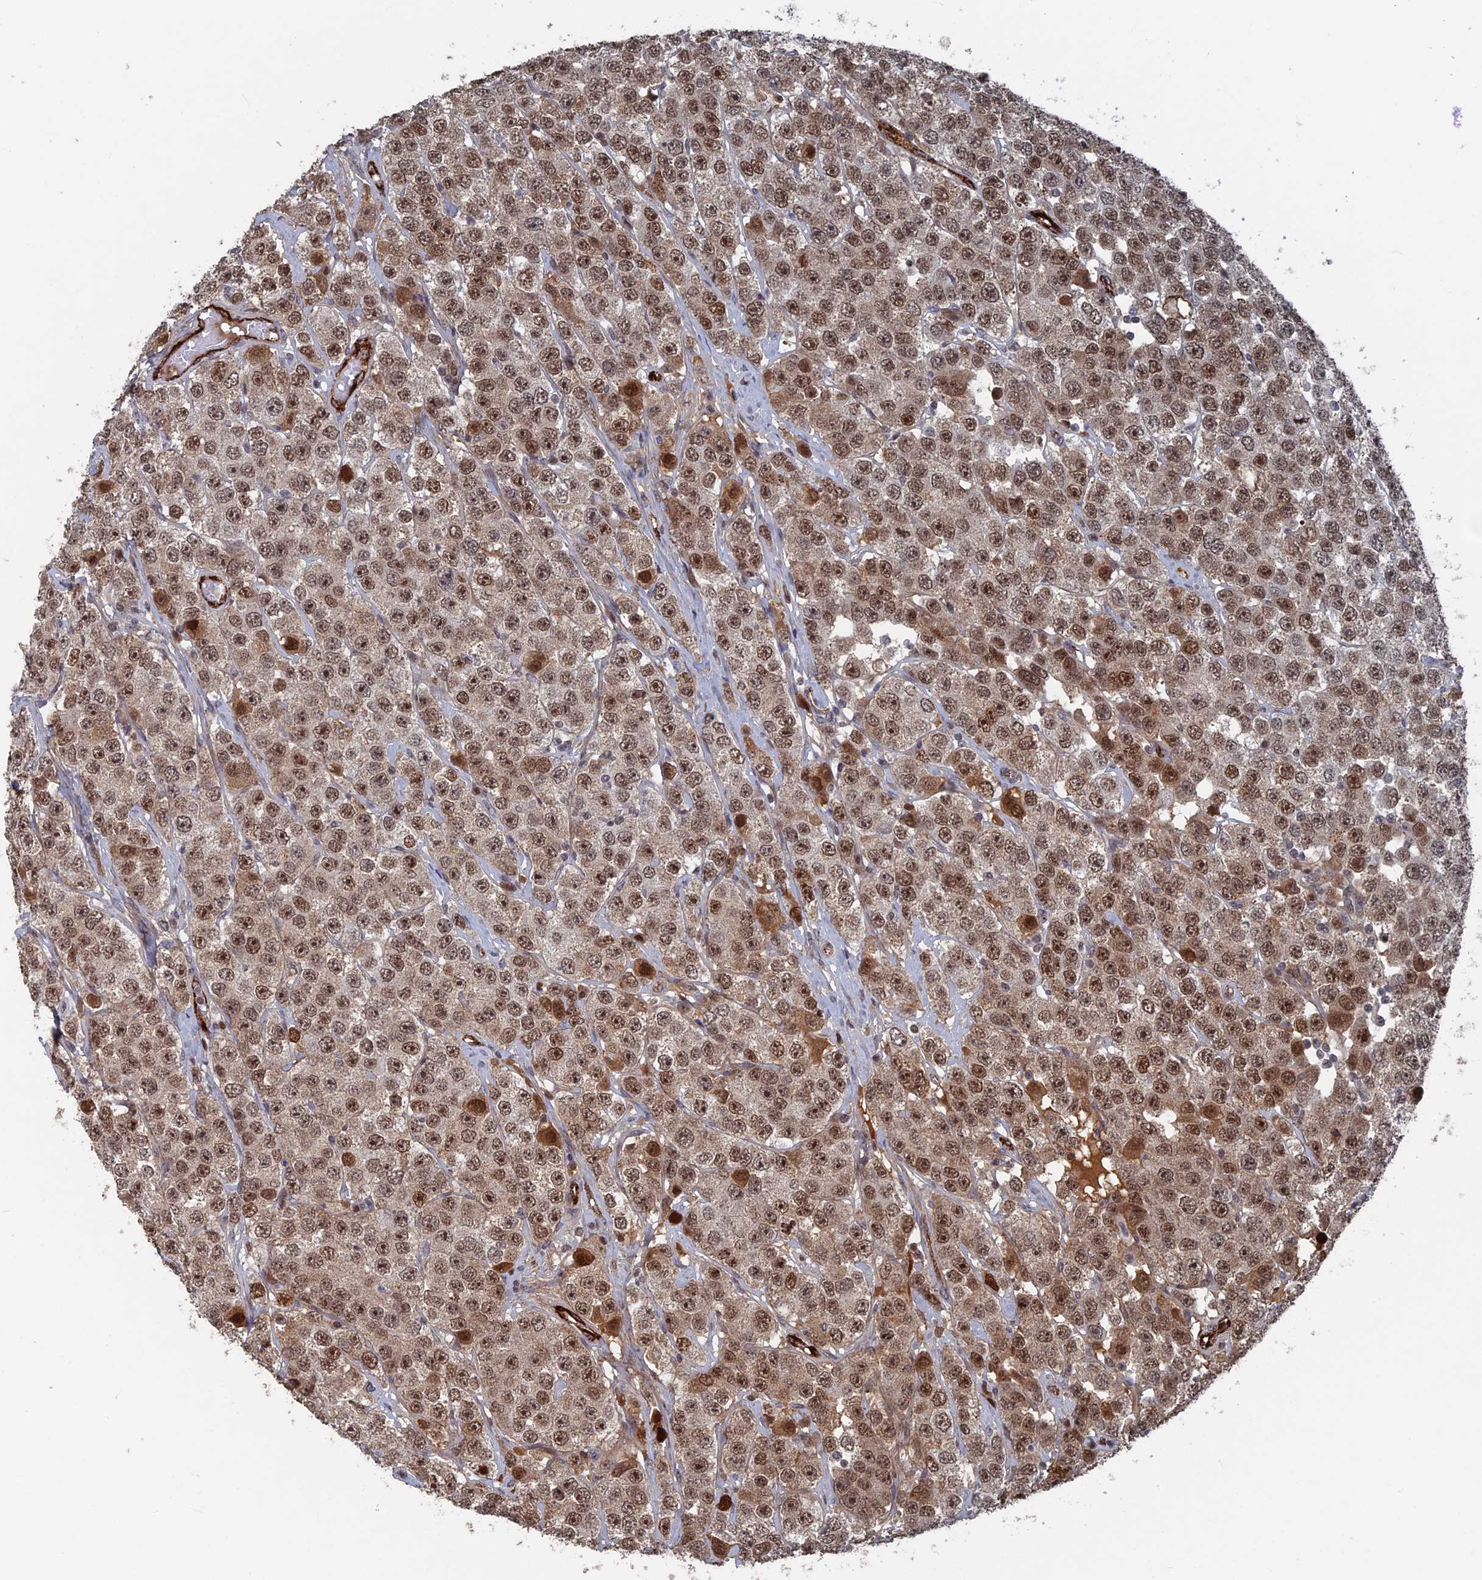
{"staining": {"intensity": "moderate", "quantity": ">75%", "location": "nuclear"}, "tissue": "testis cancer", "cell_type": "Tumor cells", "image_type": "cancer", "snomed": [{"axis": "morphology", "description": "Seminoma, NOS"}, {"axis": "topography", "description": "Testis"}], "caption": "This image demonstrates immunohistochemistry staining of testis cancer (seminoma), with medium moderate nuclear expression in about >75% of tumor cells.", "gene": "SH3D21", "patient": {"sex": "male", "age": 28}}